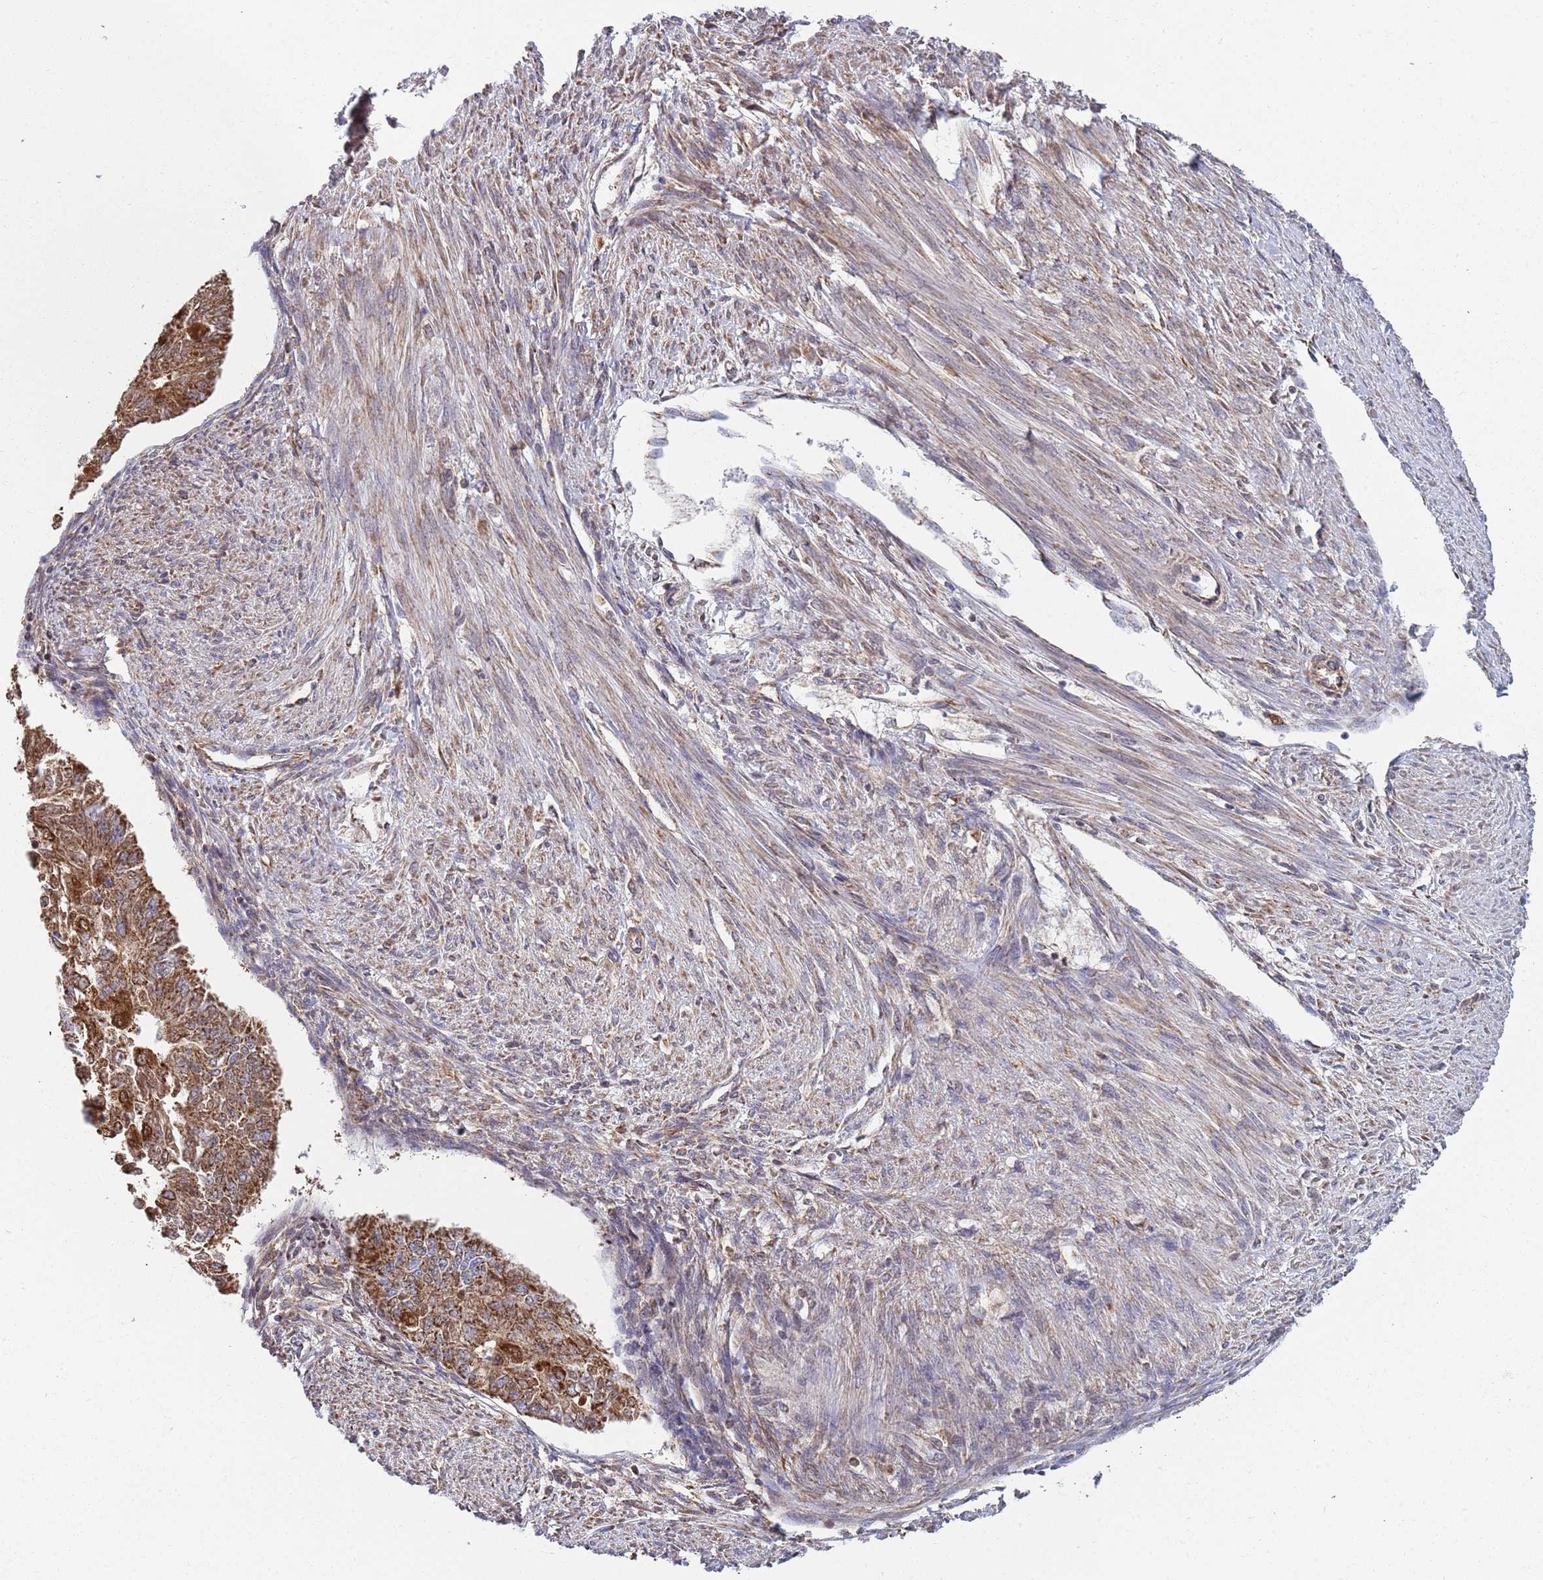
{"staining": {"intensity": "strong", "quantity": ">75%", "location": "cytoplasmic/membranous"}, "tissue": "endometrial cancer", "cell_type": "Tumor cells", "image_type": "cancer", "snomed": [{"axis": "morphology", "description": "Adenocarcinoma, NOS"}, {"axis": "topography", "description": "Endometrium"}], "caption": "Protein staining reveals strong cytoplasmic/membranous positivity in approximately >75% of tumor cells in endometrial adenocarcinoma. The staining is performed using DAB (3,3'-diaminobenzidine) brown chromogen to label protein expression. The nuclei are counter-stained blue using hematoxylin.", "gene": "VPS16", "patient": {"sex": "female", "age": 32}}